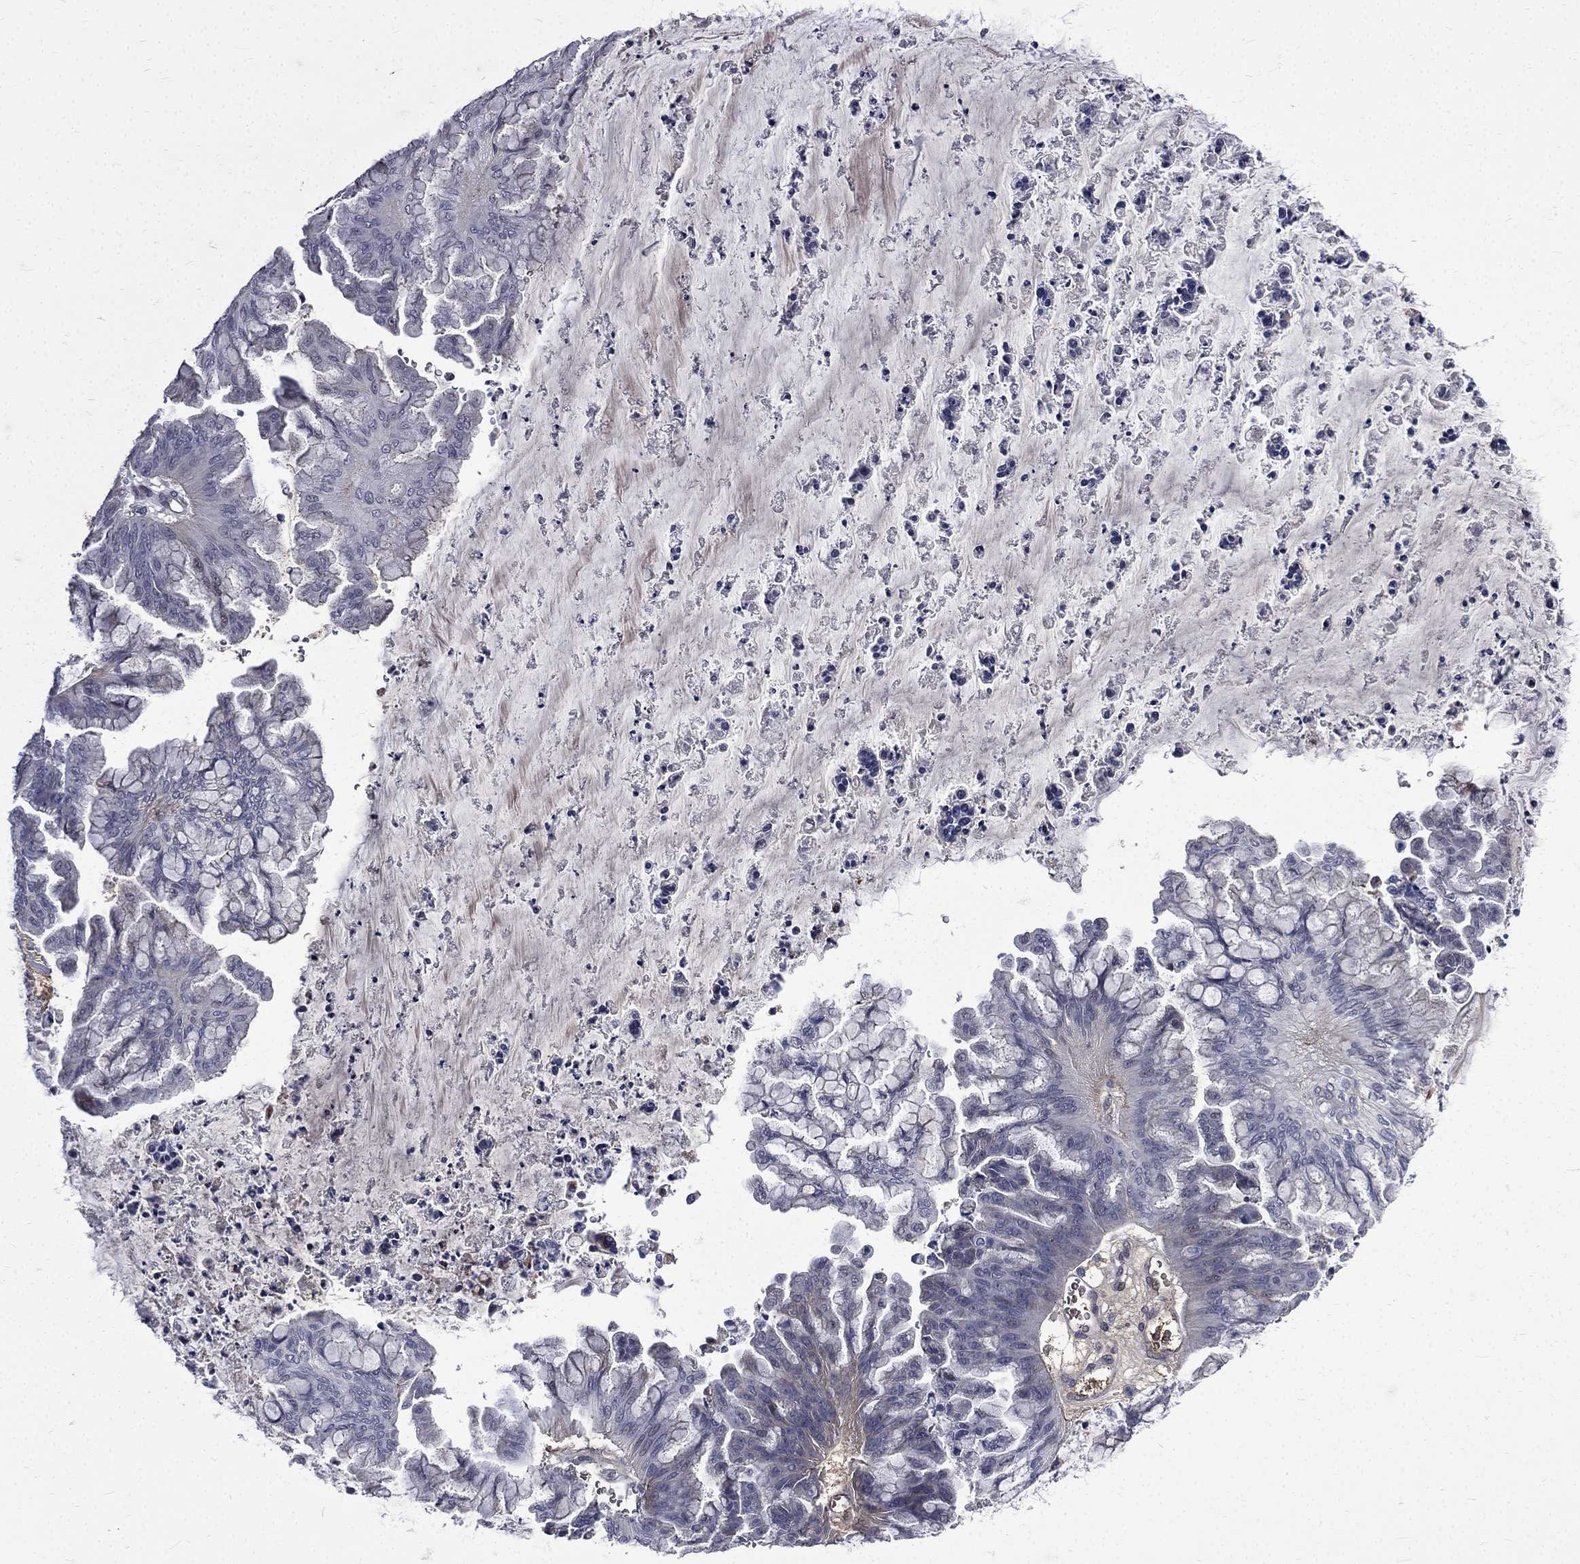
{"staining": {"intensity": "negative", "quantity": "none", "location": "none"}, "tissue": "ovarian cancer", "cell_type": "Tumor cells", "image_type": "cancer", "snomed": [{"axis": "morphology", "description": "Cystadenocarcinoma, mucinous, NOS"}, {"axis": "topography", "description": "Ovary"}], "caption": "This is an immunohistochemistry (IHC) histopathology image of ovarian mucinous cystadenocarcinoma. There is no staining in tumor cells.", "gene": "FGG", "patient": {"sex": "female", "age": 67}}